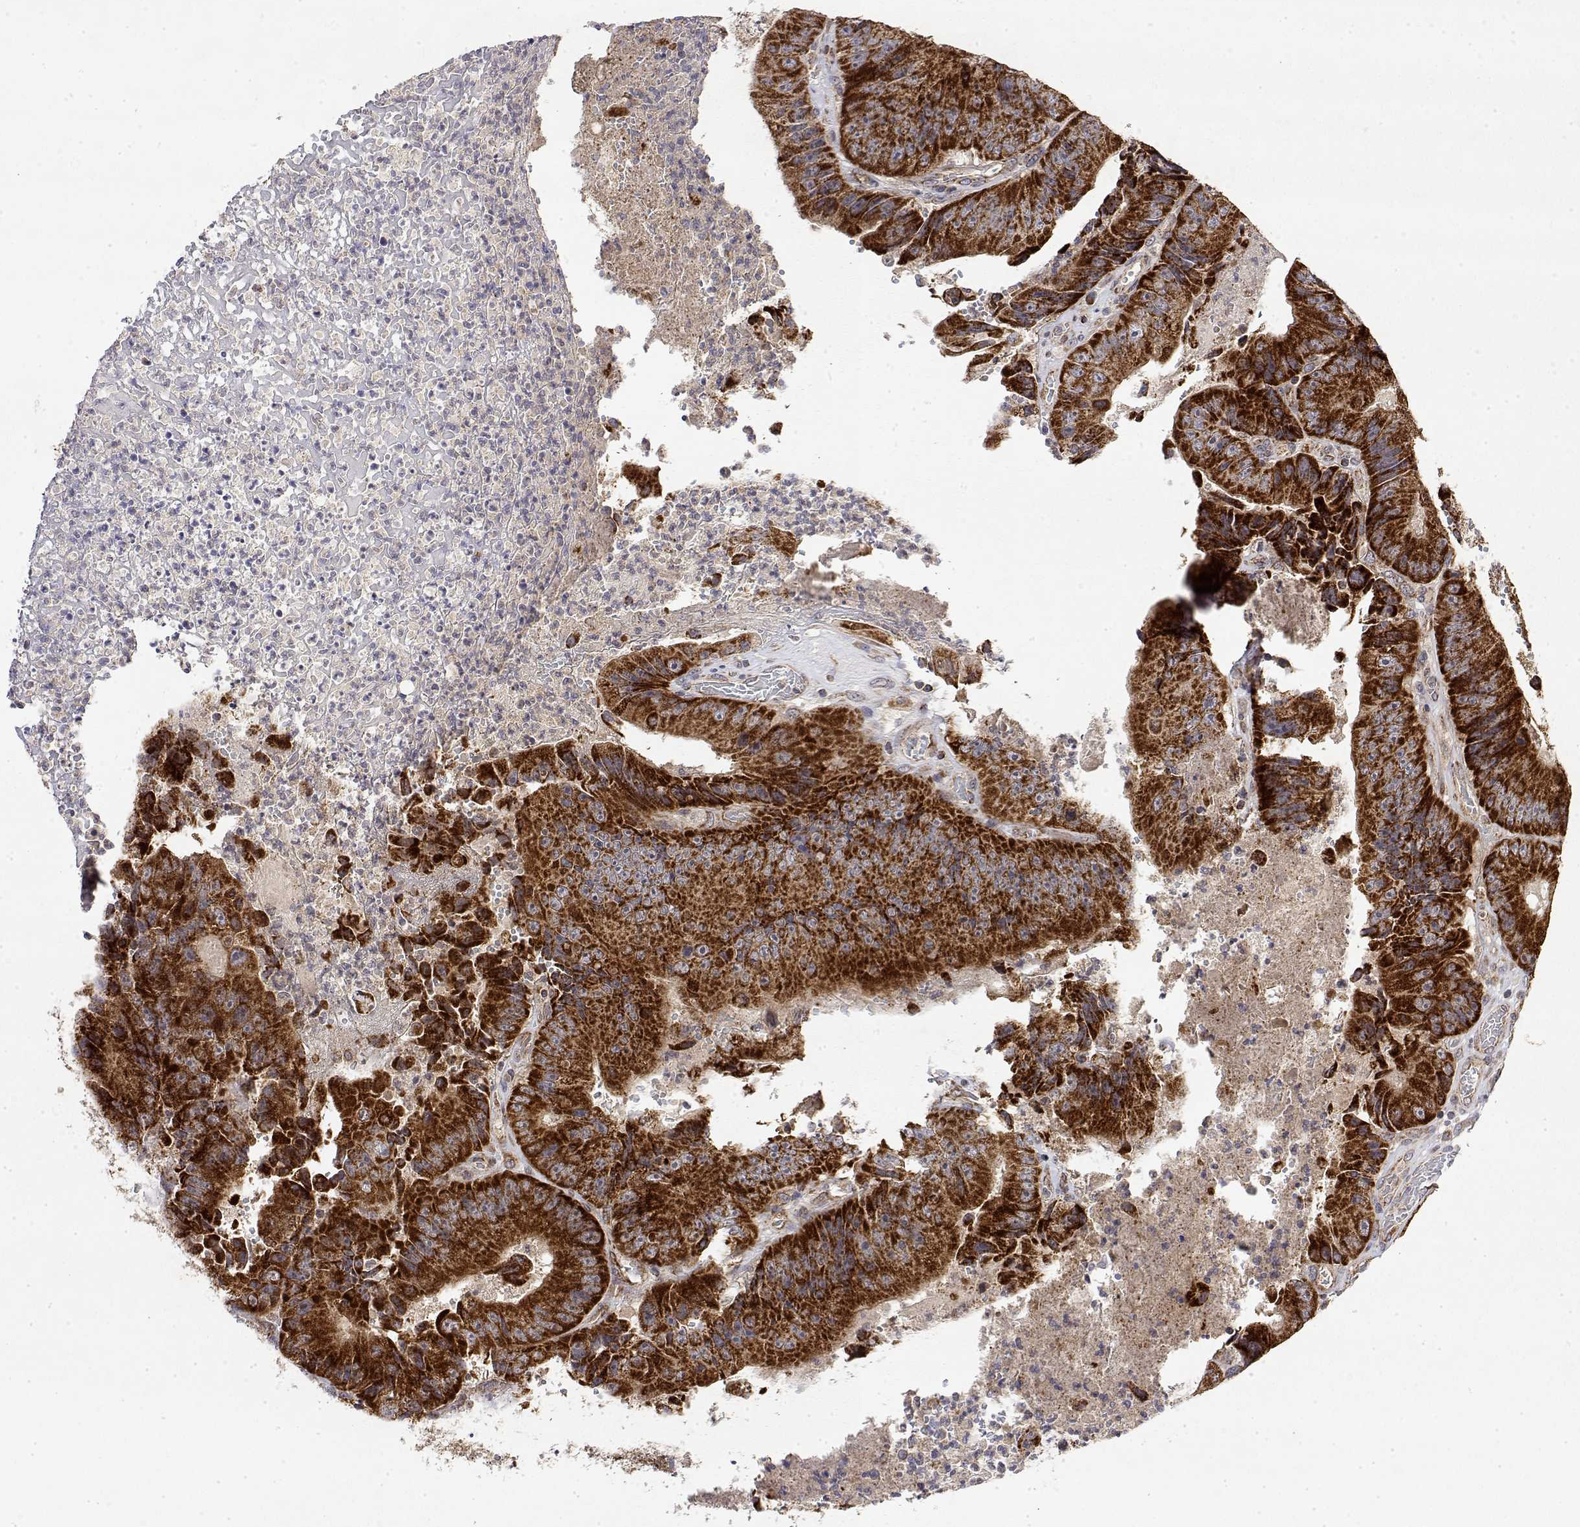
{"staining": {"intensity": "strong", "quantity": ">75%", "location": "cytoplasmic/membranous"}, "tissue": "colorectal cancer", "cell_type": "Tumor cells", "image_type": "cancer", "snomed": [{"axis": "morphology", "description": "Adenocarcinoma, NOS"}, {"axis": "topography", "description": "Colon"}], "caption": "Colorectal adenocarcinoma stained with immunohistochemistry demonstrates strong cytoplasmic/membranous positivity in about >75% of tumor cells.", "gene": "GADD45GIP1", "patient": {"sex": "female", "age": 86}}